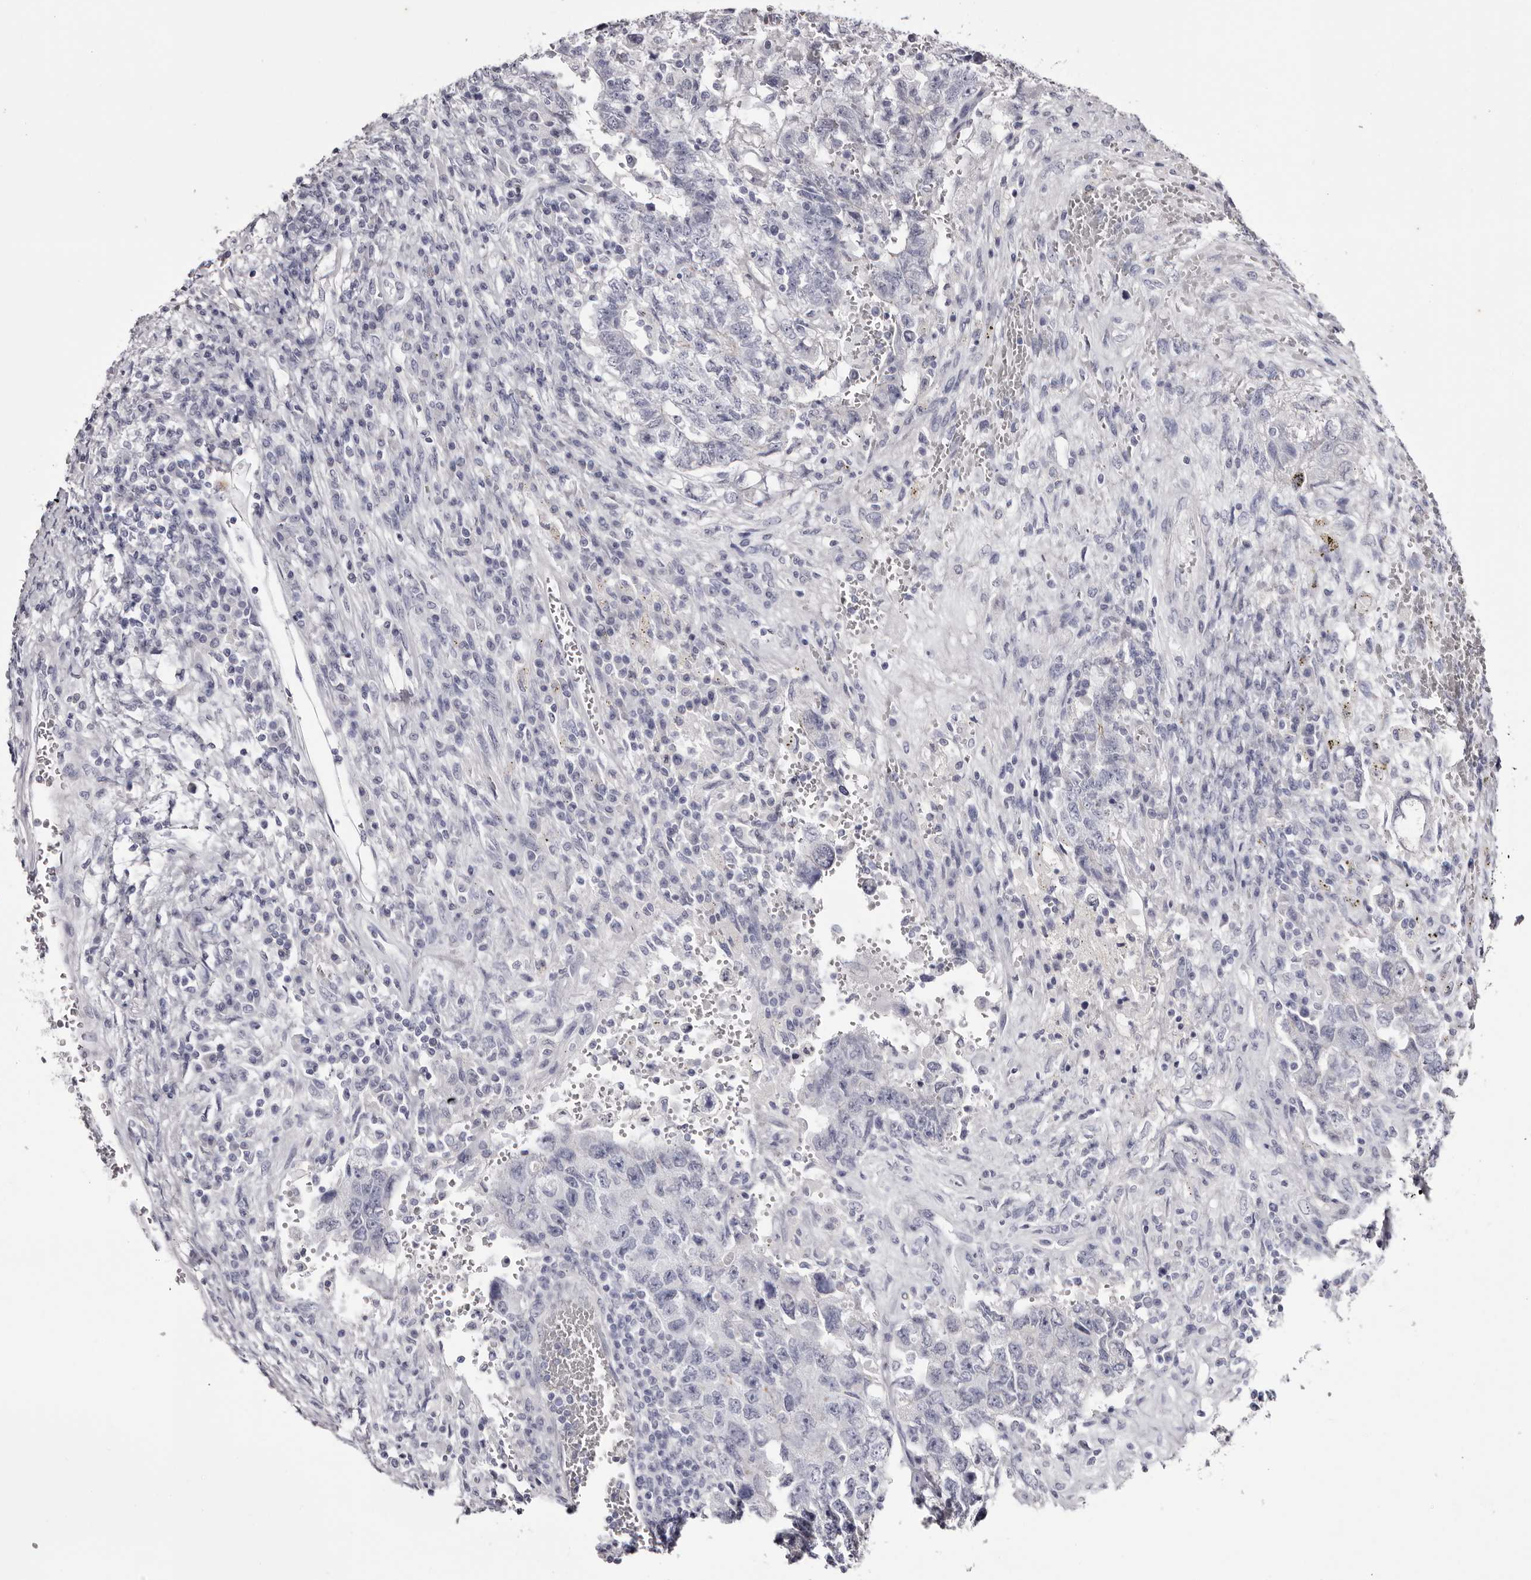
{"staining": {"intensity": "negative", "quantity": "none", "location": "none"}, "tissue": "testis cancer", "cell_type": "Tumor cells", "image_type": "cancer", "snomed": [{"axis": "morphology", "description": "Carcinoma, Embryonal, NOS"}, {"axis": "topography", "description": "Testis"}], "caption": "Image shows no protein positivity in tumor cells of testis cancer tissue. The staining was performed using DAB (3,3'-diaminobenzidine) to visualize the protein expression in brown, while the nuclei were stained in blue with hematoxylin (Magnification: 20x).", "gene": "CA6", "patient": {"sex": "male", "age": 26}}